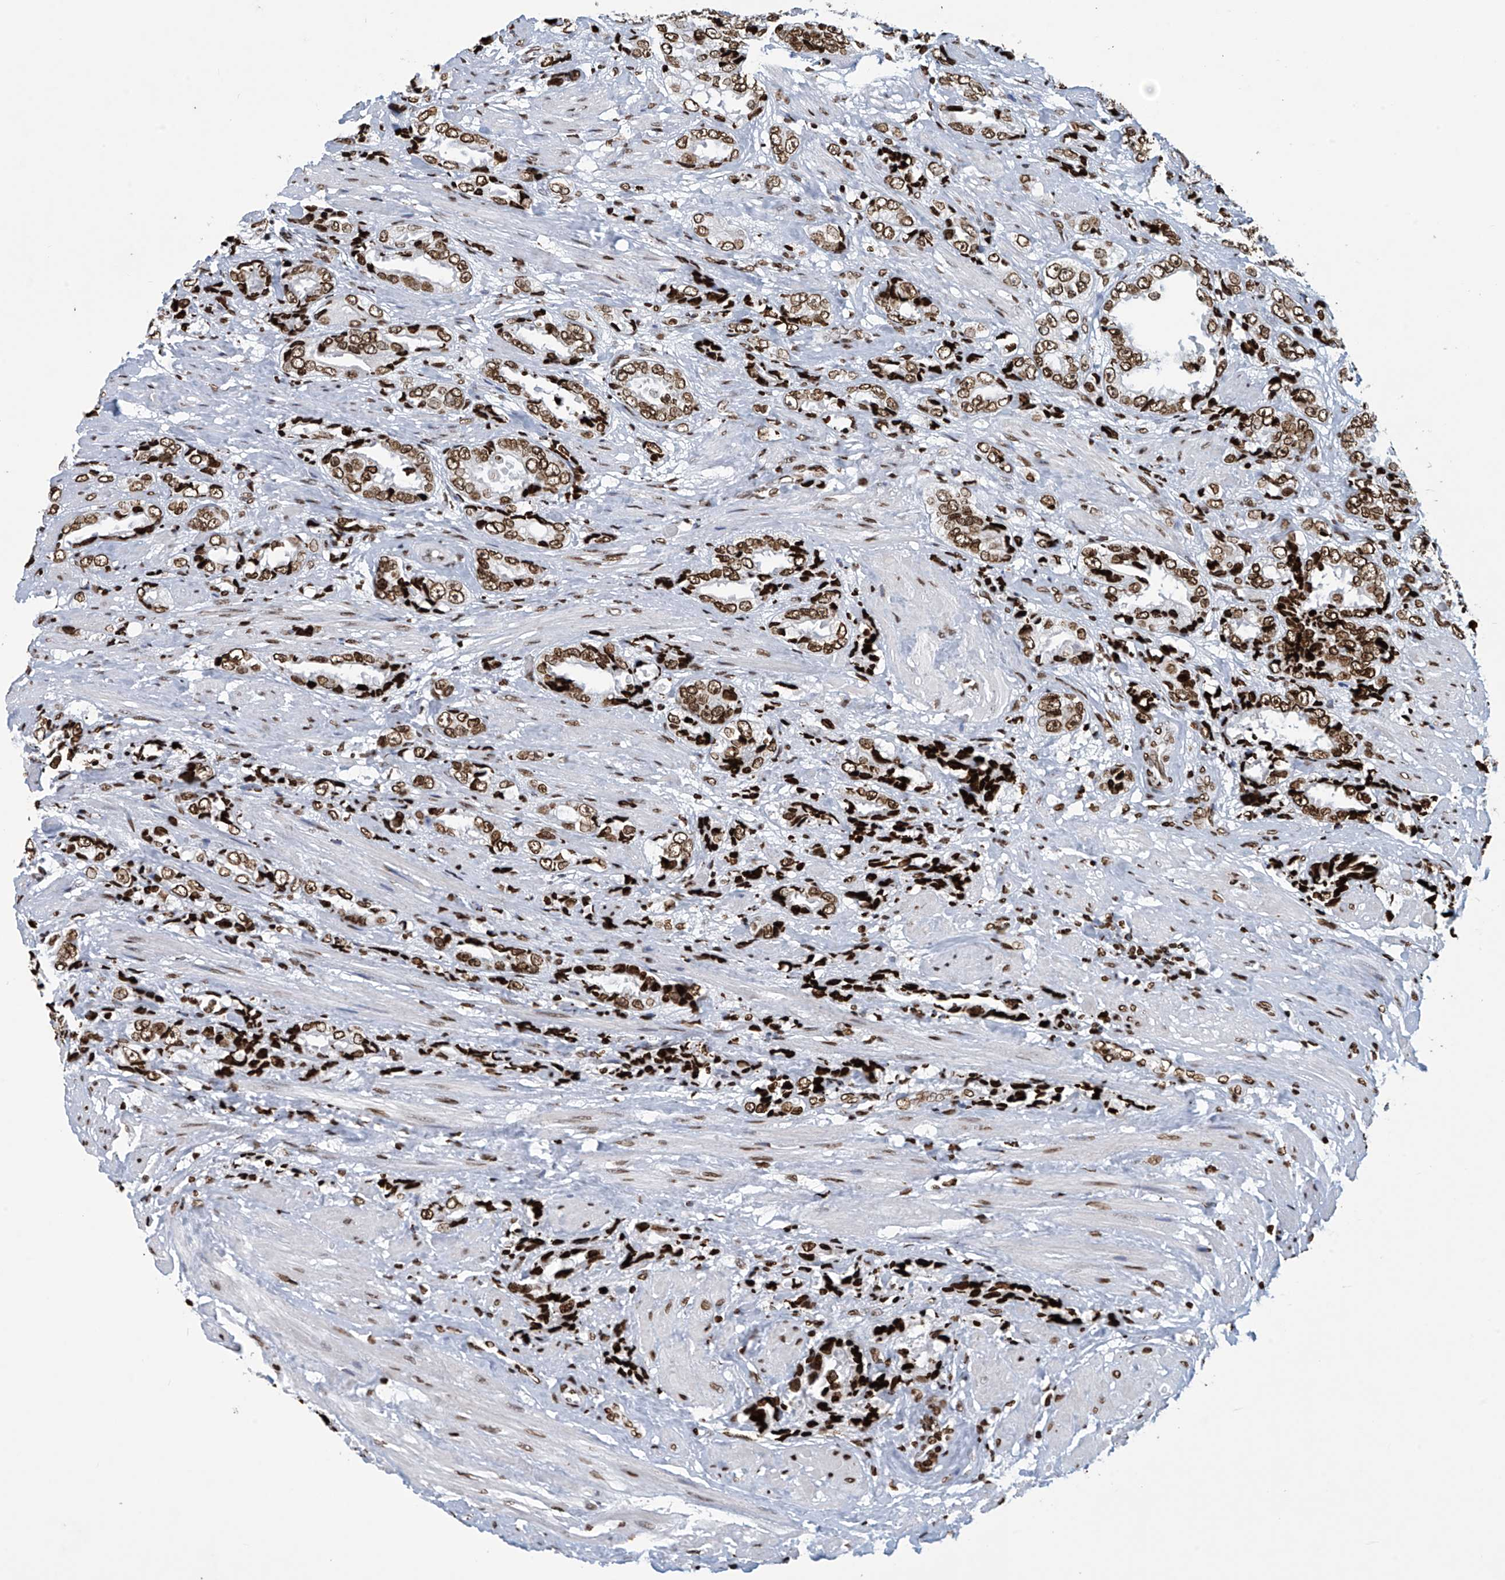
{"staining": {"intensity": "moderate", "quantity": ">75%", "location": "nuclear"}, "tissue": "prostate cancer", "cell_type": "Tumor cells", "image_type": "cancer", "snomed": [{"axis": "morphology", "description": "Adenocarcinoma, High grade"}, {"axis": "topography", "description": "Prostate"}], "caption": "Immunohistochemical staining of human adenocarcinoma (high-grade) (prostate) demonstrates medium levels of moderate nuclear protein expression in about >75% of tumor cells.", "gene": "H4C16", "patient": {"sex": "male", "age": 61}}